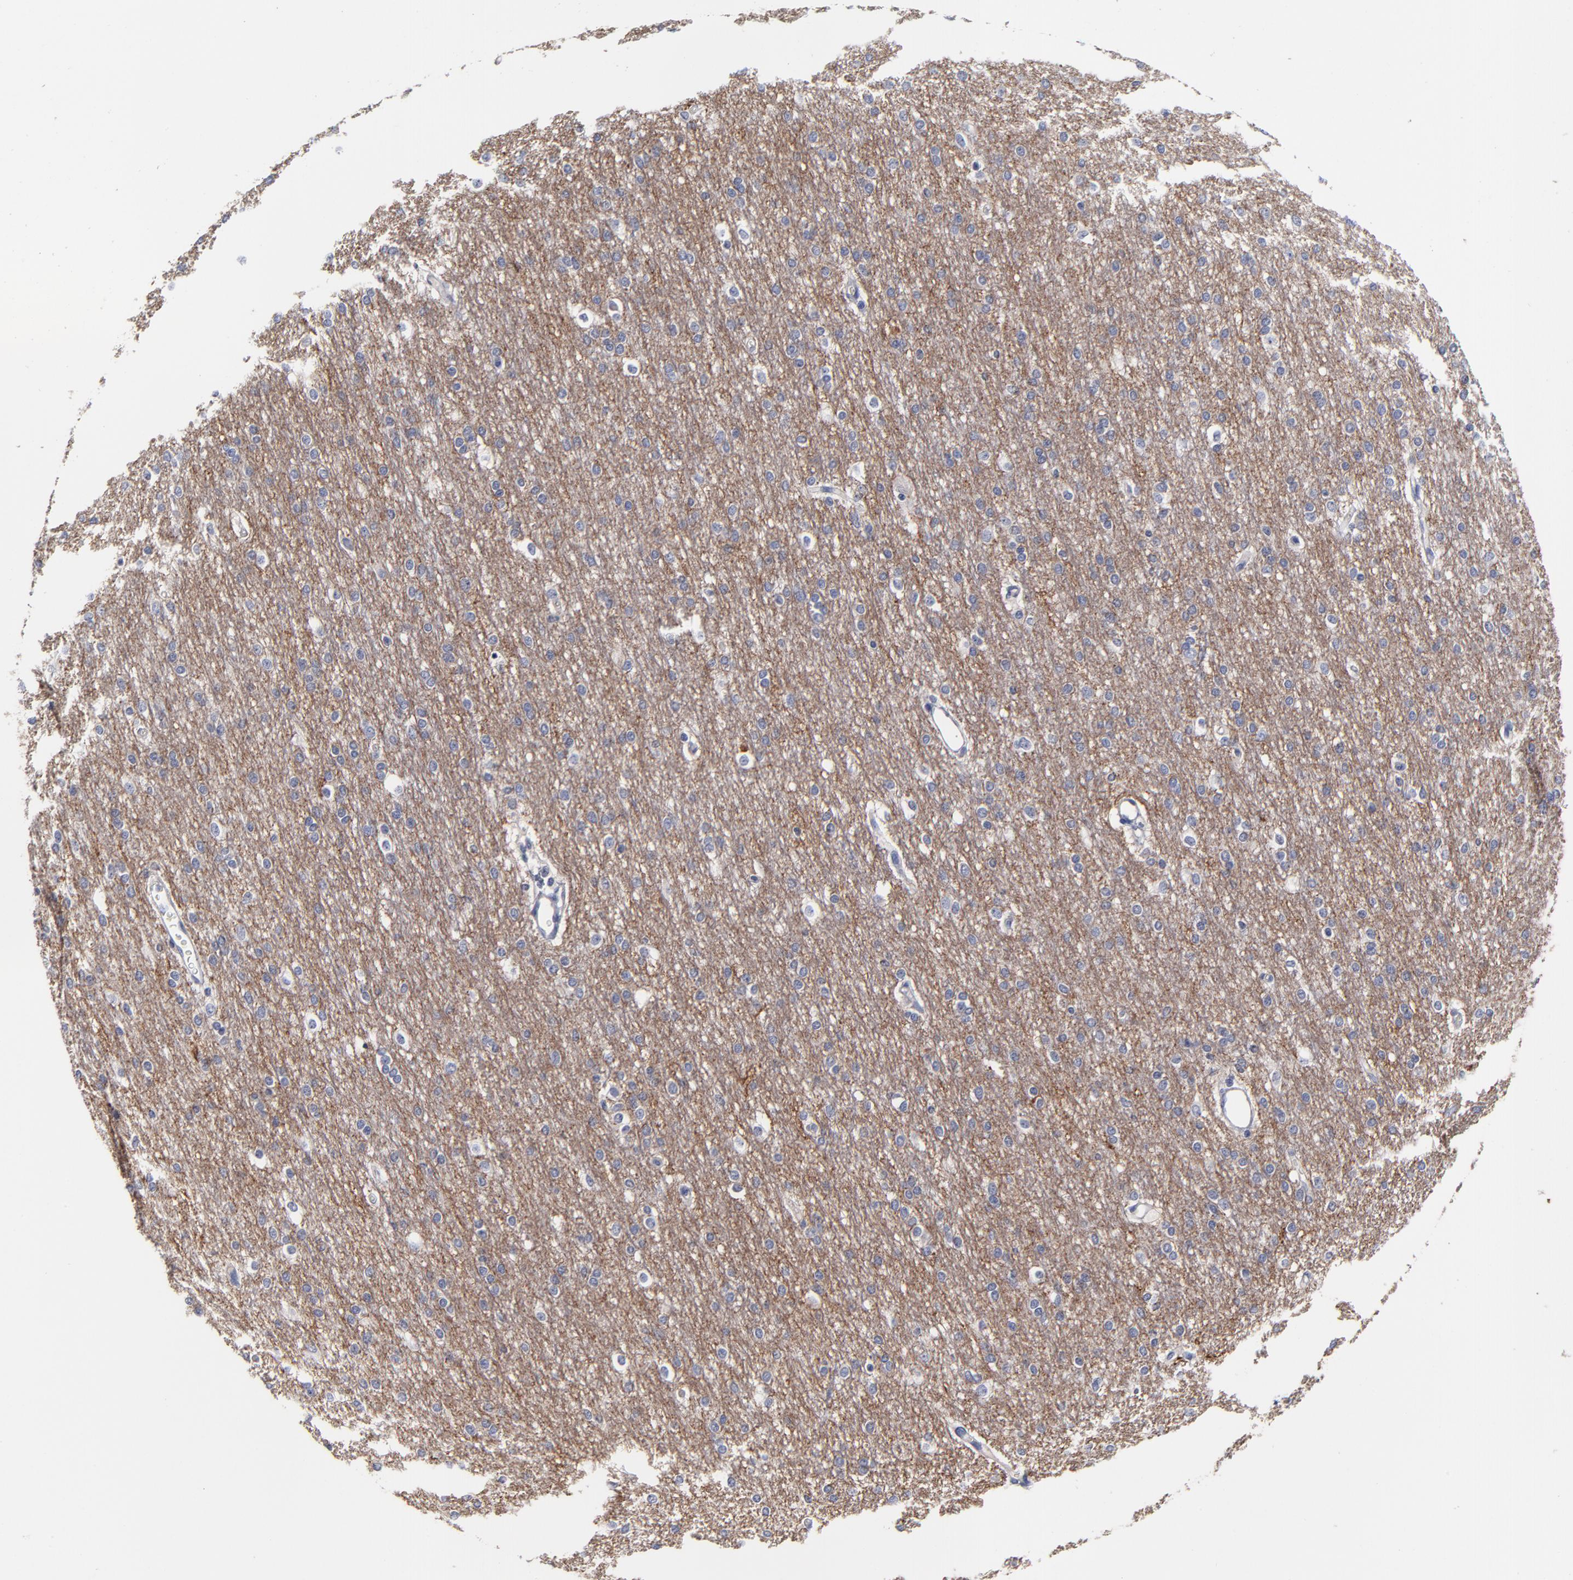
{"staining": {"intensity": "negative", "quantity": "none", "location": "none"}, "tissue": "cerebral cortex", "cell_type": "Endothelial cells", "image_type": "normal", "snomed": [{"axis": "morphology", "description": "Normal tissue, NOS"}, {"axis": "morphology", "description": "Inflammation, NOS"}, {"axis": "topography", "description": "Cerebral cortex"}], "caption": "This is a histopathology image of immunohistochemistry (IHC) staining of unremarkable cerebral cortex, which shows no staining in endothelial cells.", "gene": "CXADR", "patient": {"sex": "male", "age": 6}}